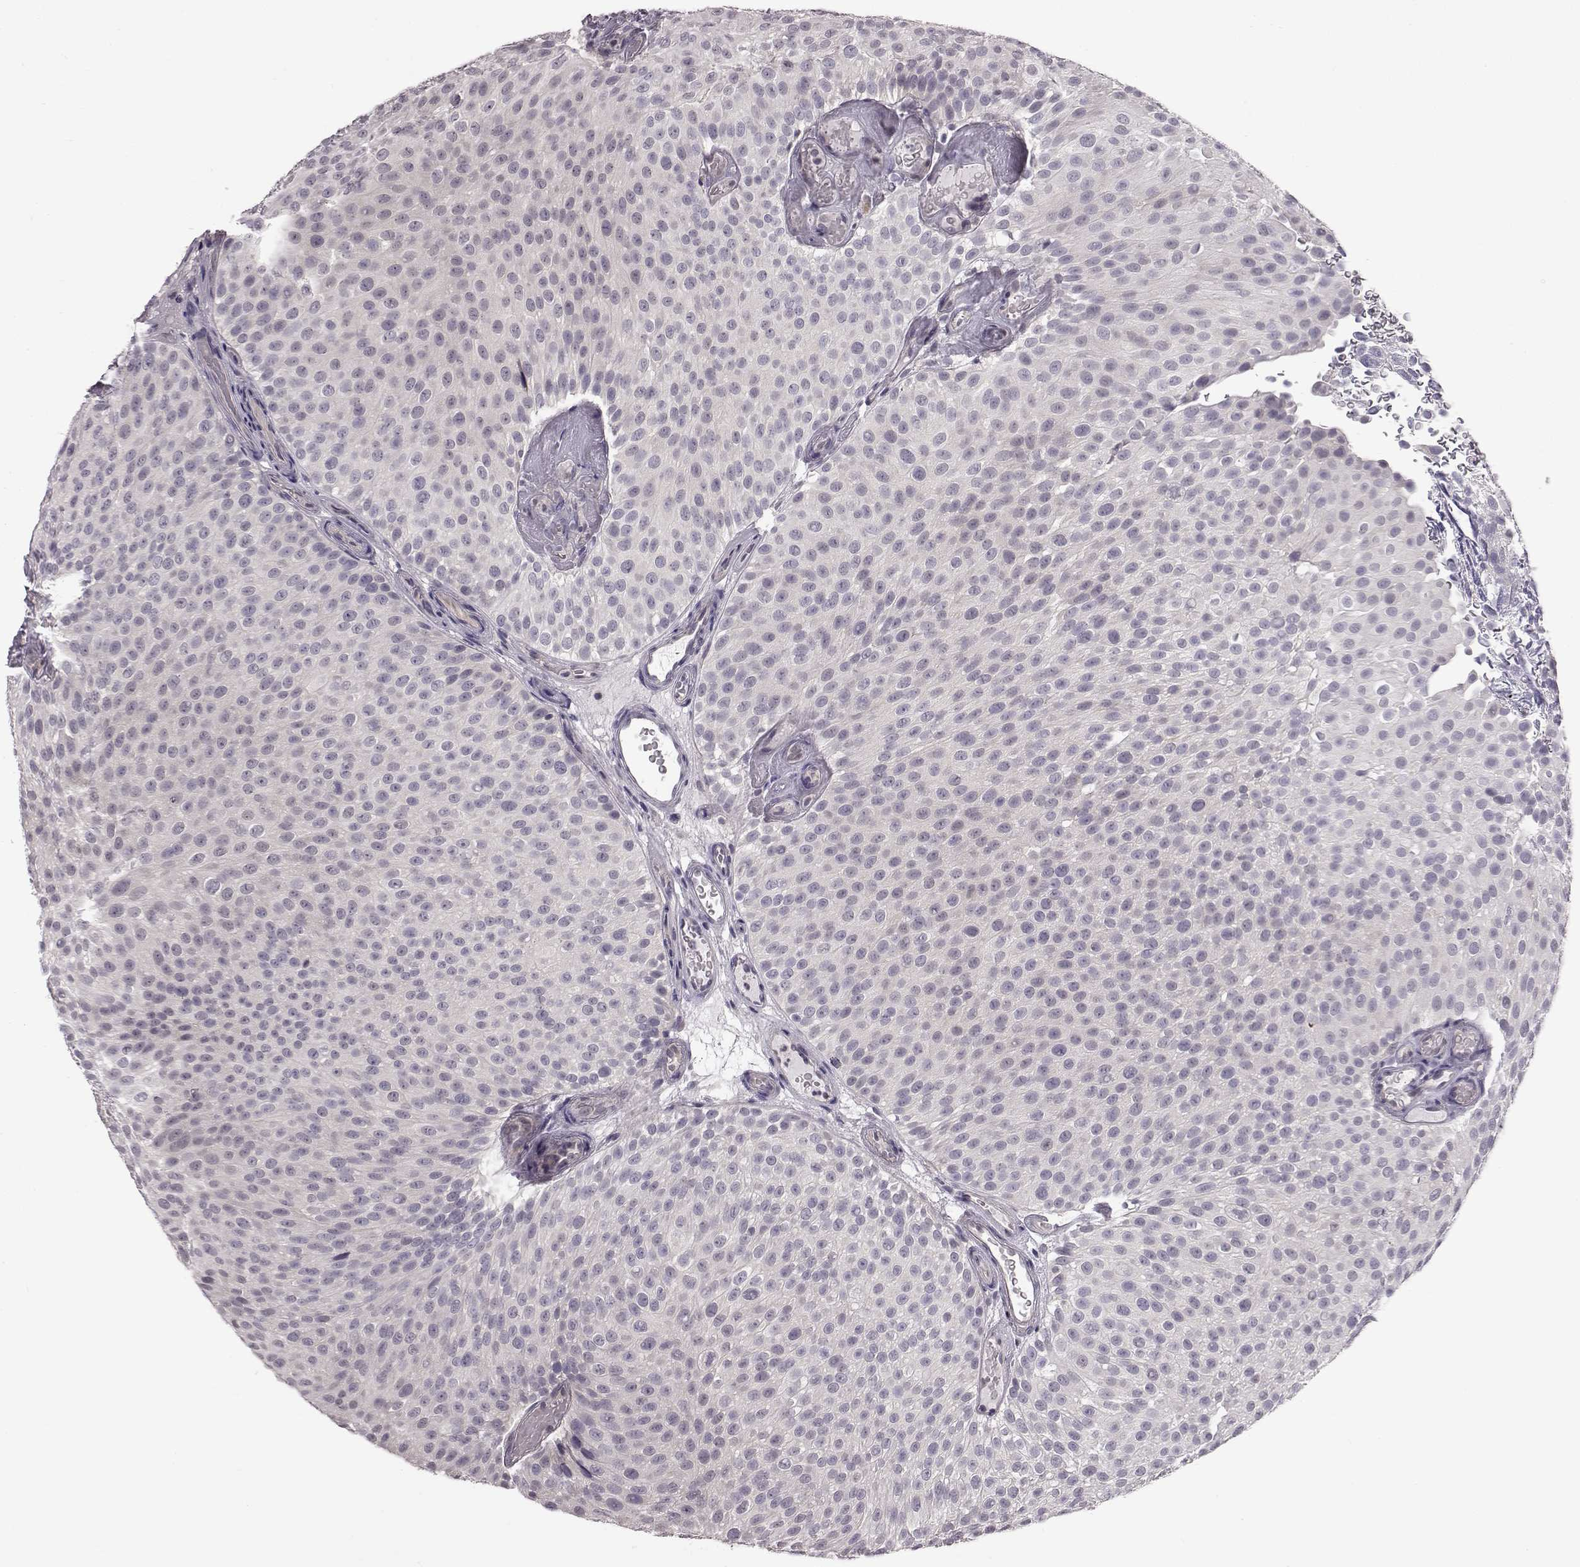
{"staining": {"intensity": "negative", "quantity": "none", "location": "none"}, "tissue": "urothelial cancer", "cell_type": "Tumor cells", "image_type": "cancer", "snomed": [{"axis": "morphology", "description": "Urothelial carcinoma, Low grade"}, {"axis": "topography", "description": "Urinary bladder"}], "caption": "There is no significant expression in tumor cells of urothelial cancer.", "gene": "C10orf62", "patient": {"sex": "male", "age": 78}}